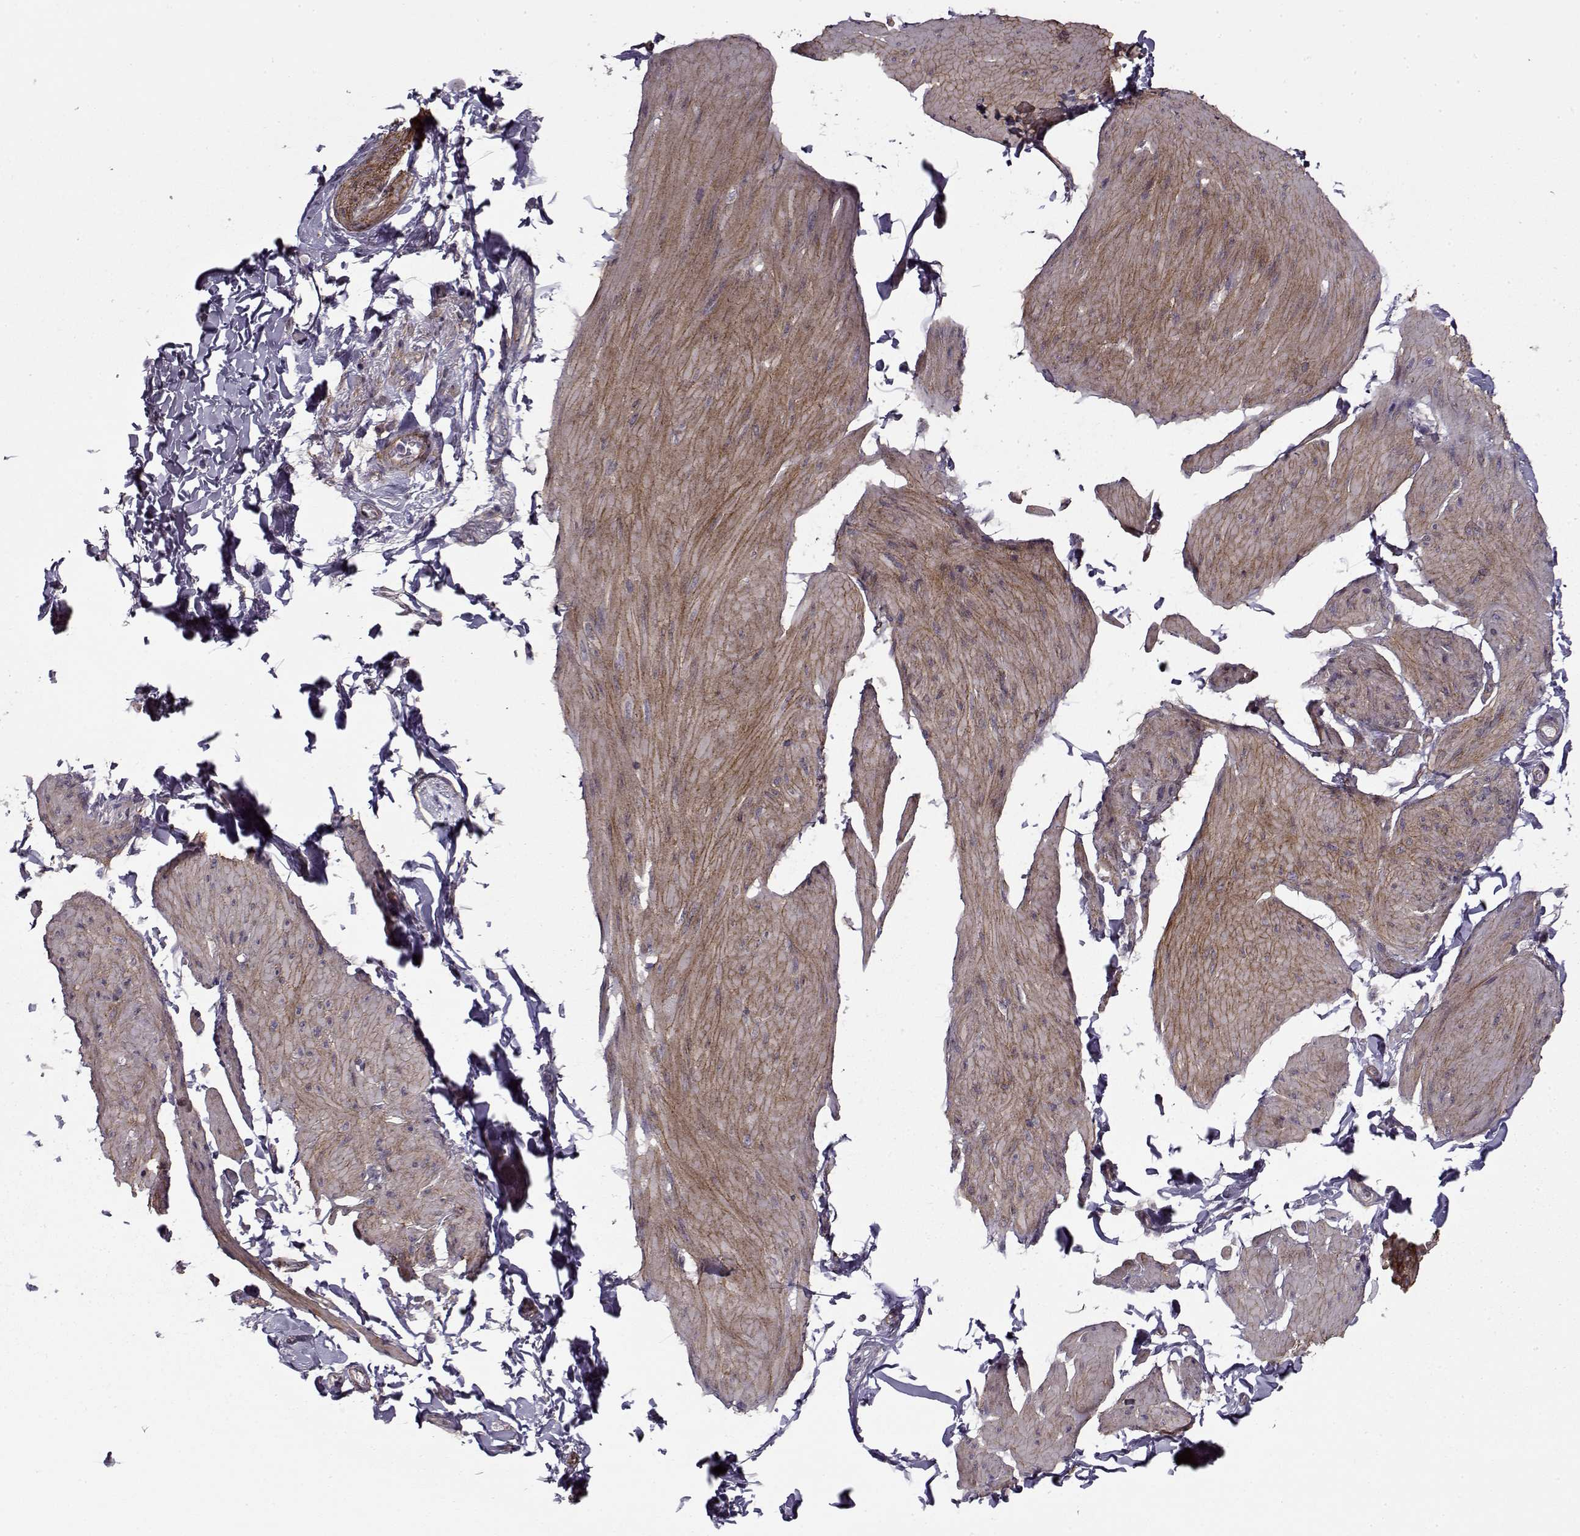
{"staining": {"intensity": "moderate", "quantity": "25%-75%", "location": "cytoplasmic/membranous"}, "tissue": "smooth muscle", "cell_type": "Smooth muscle cells", "image_type": "normal", "snomed": [{"axis": "morphology", "description": "Normal tissue, NOS"}, {"axis": "topography", "description": "Adipose tissue"}, {"axis": "topography", "description": "Smooth muscle"}, {"axis": "topography", "description": "Peripheral nerve tissue"}], "caption": "Immunohistochemical staining of benign human smooth muscle shows medium levels of moderate cytoplasmic/membranous positivity in approximately 25%-75% of smooth muscle cells.", "gene": "LAMB2", "patient": {"sex": "male", "age": 83}}